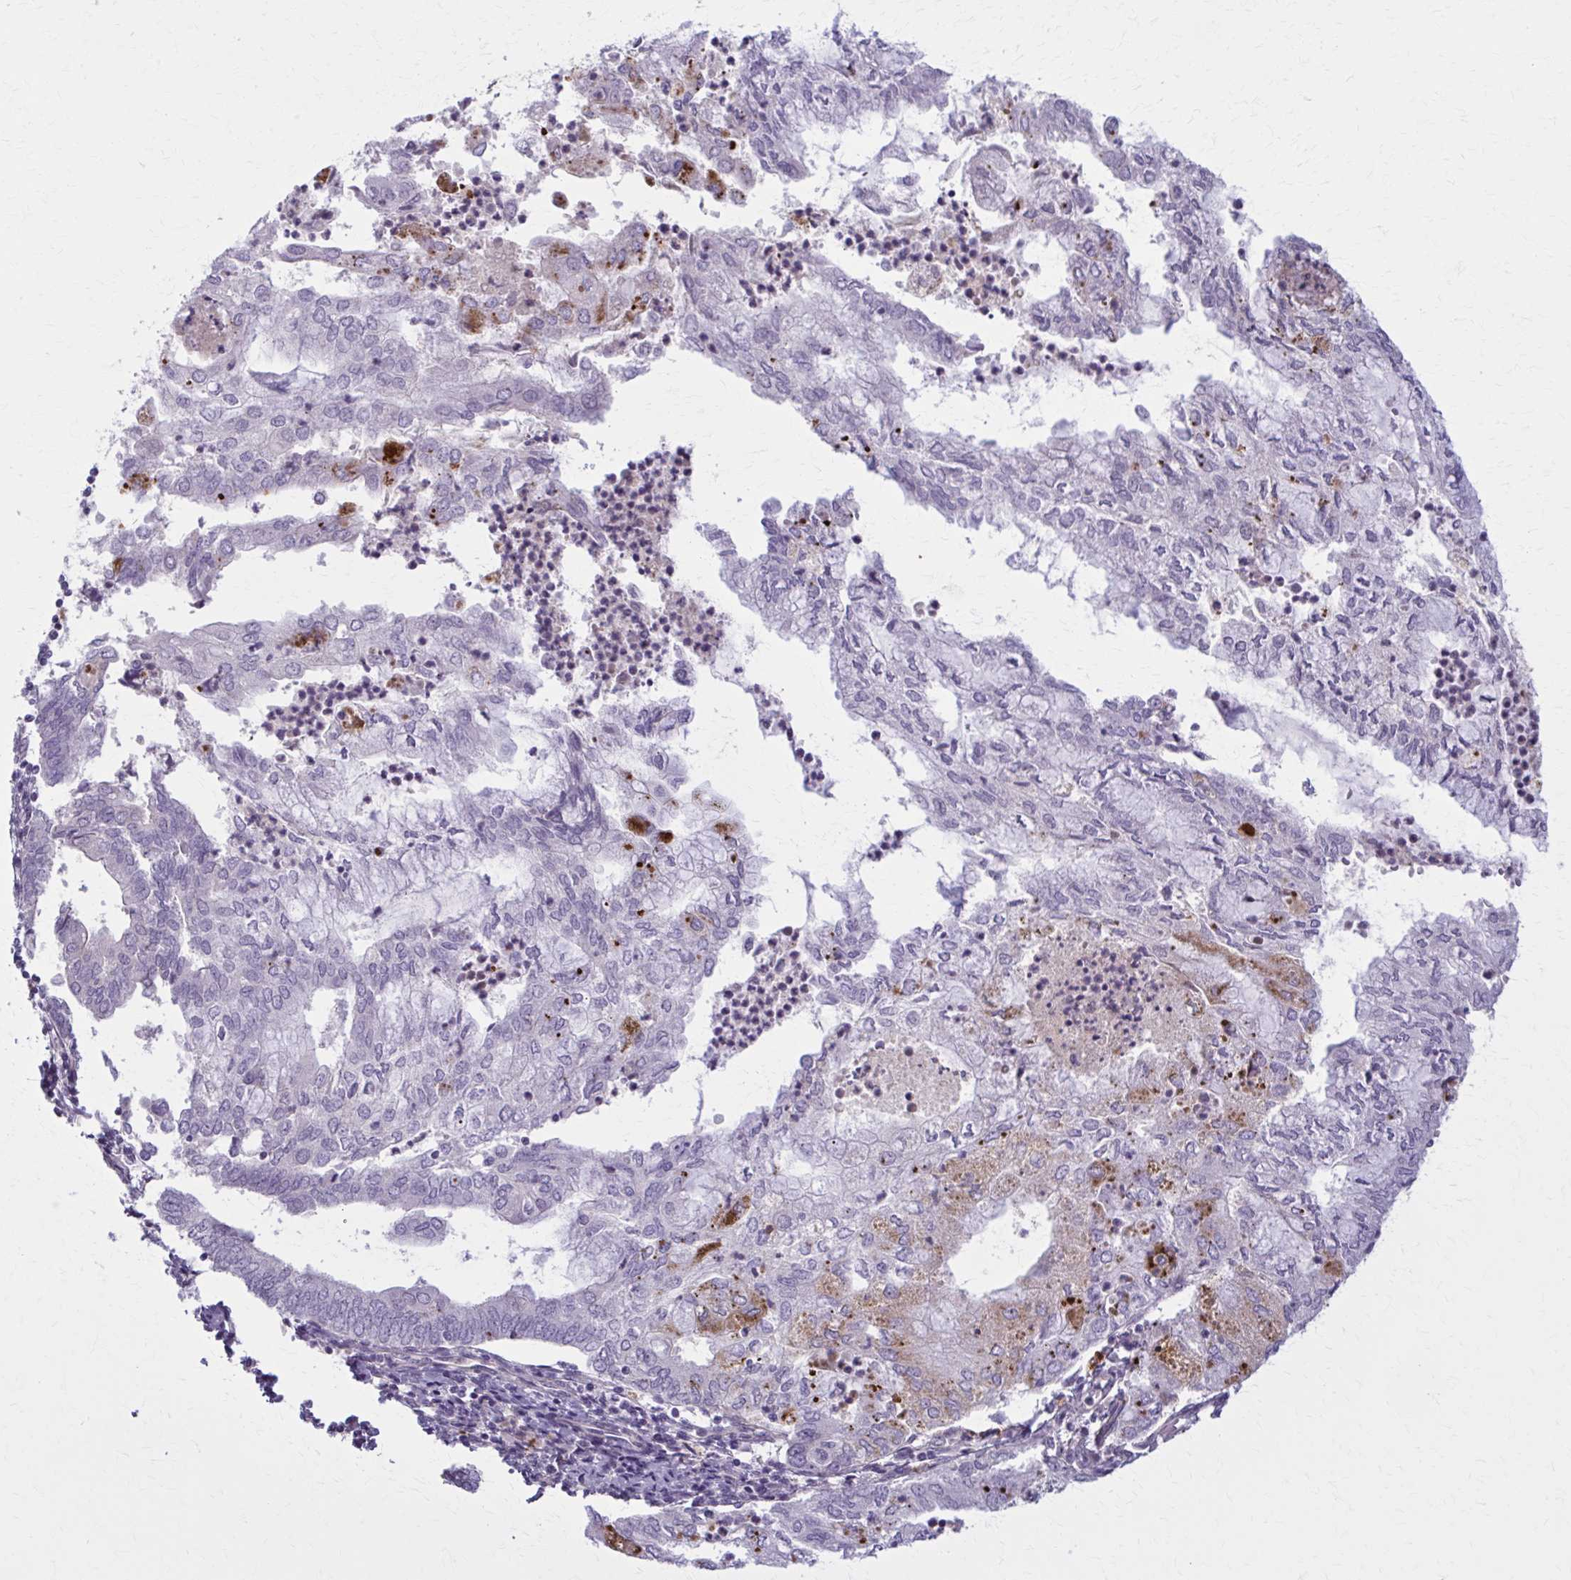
{"staining": {"intensity": "weak", "quantity": "<25%", "location": "cytoplasmic/membranous"}, "tissue": "endometrial cancer", "cell_type": "Tumor cells", "image_type": "cancer", "snomed": [{"axis": "morphology", "description": "Adenocarcinoma, NOS"}, {"axis": "topography", "description": "Endometrium"}], "caption": "Micrograph shows no significant protein staining in tumor cells of endometrial cancer (adenocarcinoma).", "gene": "NUMBL", "patient": {"sex": "female", "age": 75}}